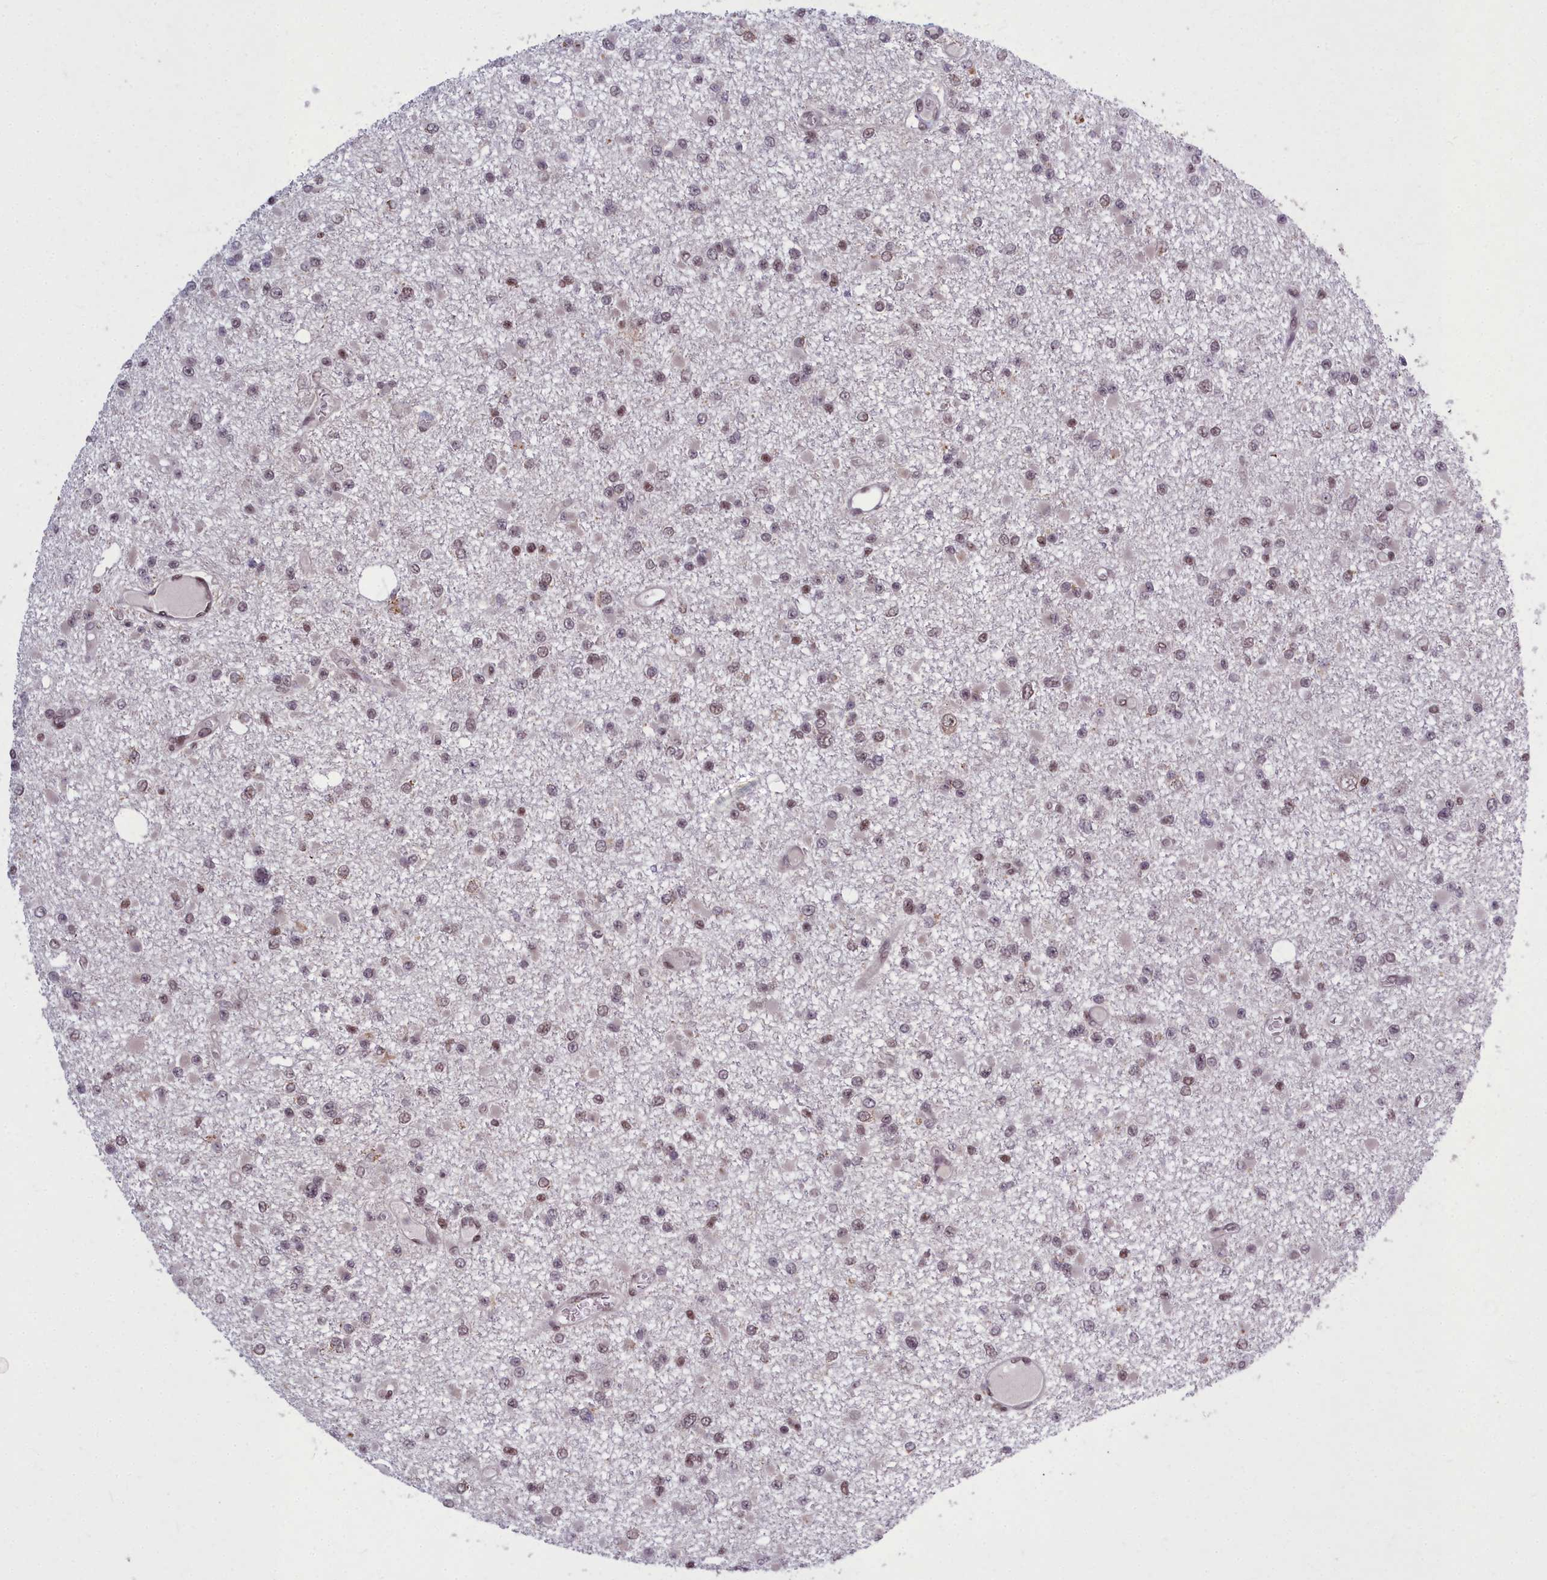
{"staining": {"intensity": "moderate", "quantity": ">75%", "location": "nuclear"}, "tissue": "glioma", "cell_type": "Tumor cells", "image_type": "cancer", "snomed": [{"axis": "morphology", "description": "Glioma, malignant, Low grade"}, {"axis": "topography", "description": "Brain"}], "caption": "Protein expression analysis of malignant glioma (low-grade) reveals moderate nuclear staining in approximately >75% of tumor cells. The staining was performed using DAB to visualize the protein expression in brown, while the nuclei were stained in blue with hematoxylin (Magnification: 20x).", "gene": "GMEB1", "patient": {"sex": "female", "age": 22}}